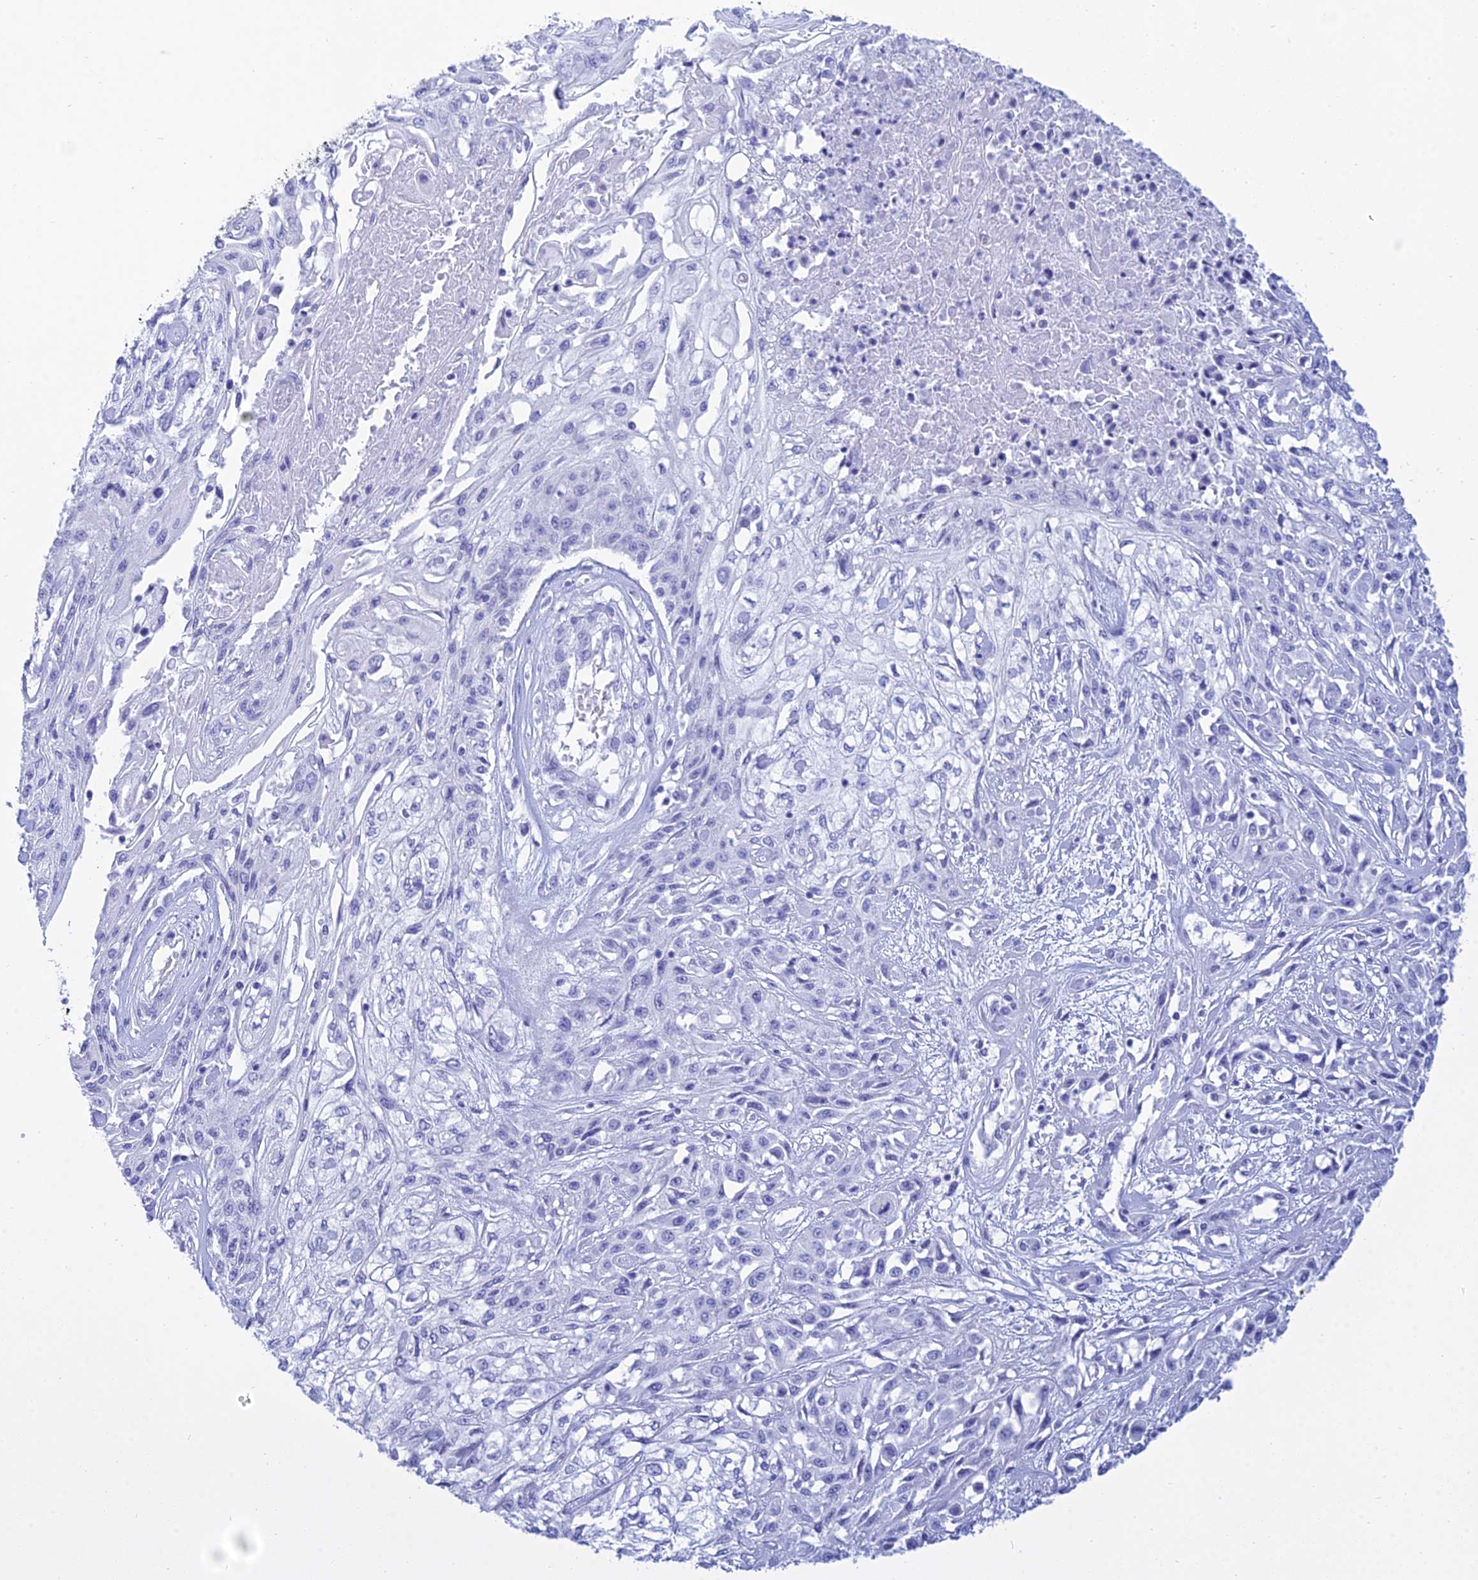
{"staining": {"intensity": "negative", "quantity": "none", "location": "none"}, "tissue": "skin cancer", "cell_type": "Tumor cells", "image_type": "cancer", "snomed": [{"axis": "morphology", "description": "Squamous cell carcinoma, NOS"}, {"axis": "morphology", "description": "Squamous cell carcinoma, metastatic, NOS"}, {"axis": "topography", "description": "Skin"}, {"axis": "topography", "description": "Lymph node"}], "caption": "Tumor cells show no significant protein expression in skin cancer (metastatic squamous cell carcinoma).", "gene": "PATE4", "patient": {"sex": "male", "age": 75}}